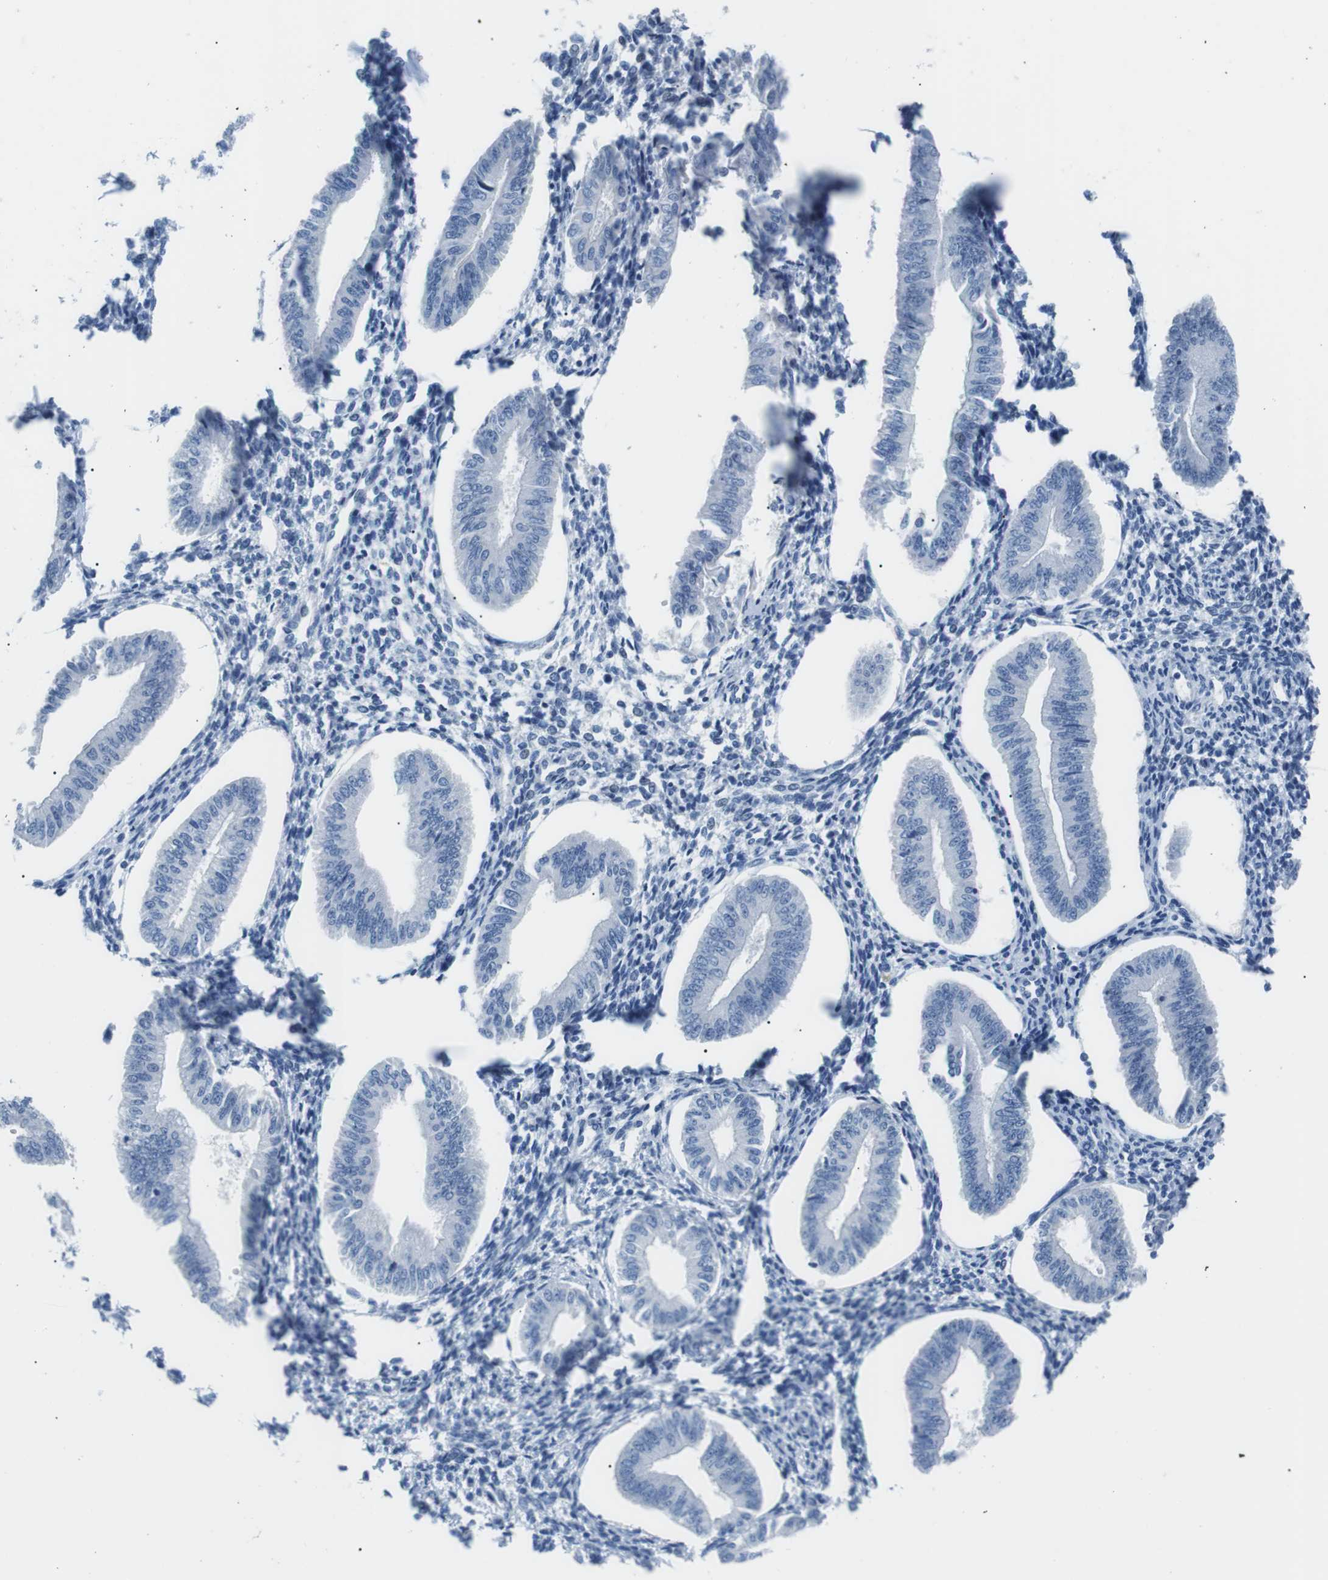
{"staining": {"intensity": "negative", "quantity": "none", "location": "none"}, "tissue": "endometrium", "cell_type": "Cells in endometrial stroma", "image_type": "normal", "snomed": [{"axis": "morphology", "description": "Normal tissue, NOS"}, {"axis": "topography", "description": "Endometrium"}], "caption": "High power microscopy image of an IHC histopathology image of unremarkable endometrium, revealing no significant positivity in cells in endometrial stroma. Brightfield microscopy of IHC stained with DAB (3,3'-diaminobenzidine) (brown) and hematoxylin (blue), captured at high magnification.", "gene": "MUC2", "patient": {"sex": "female", "age": 50}}